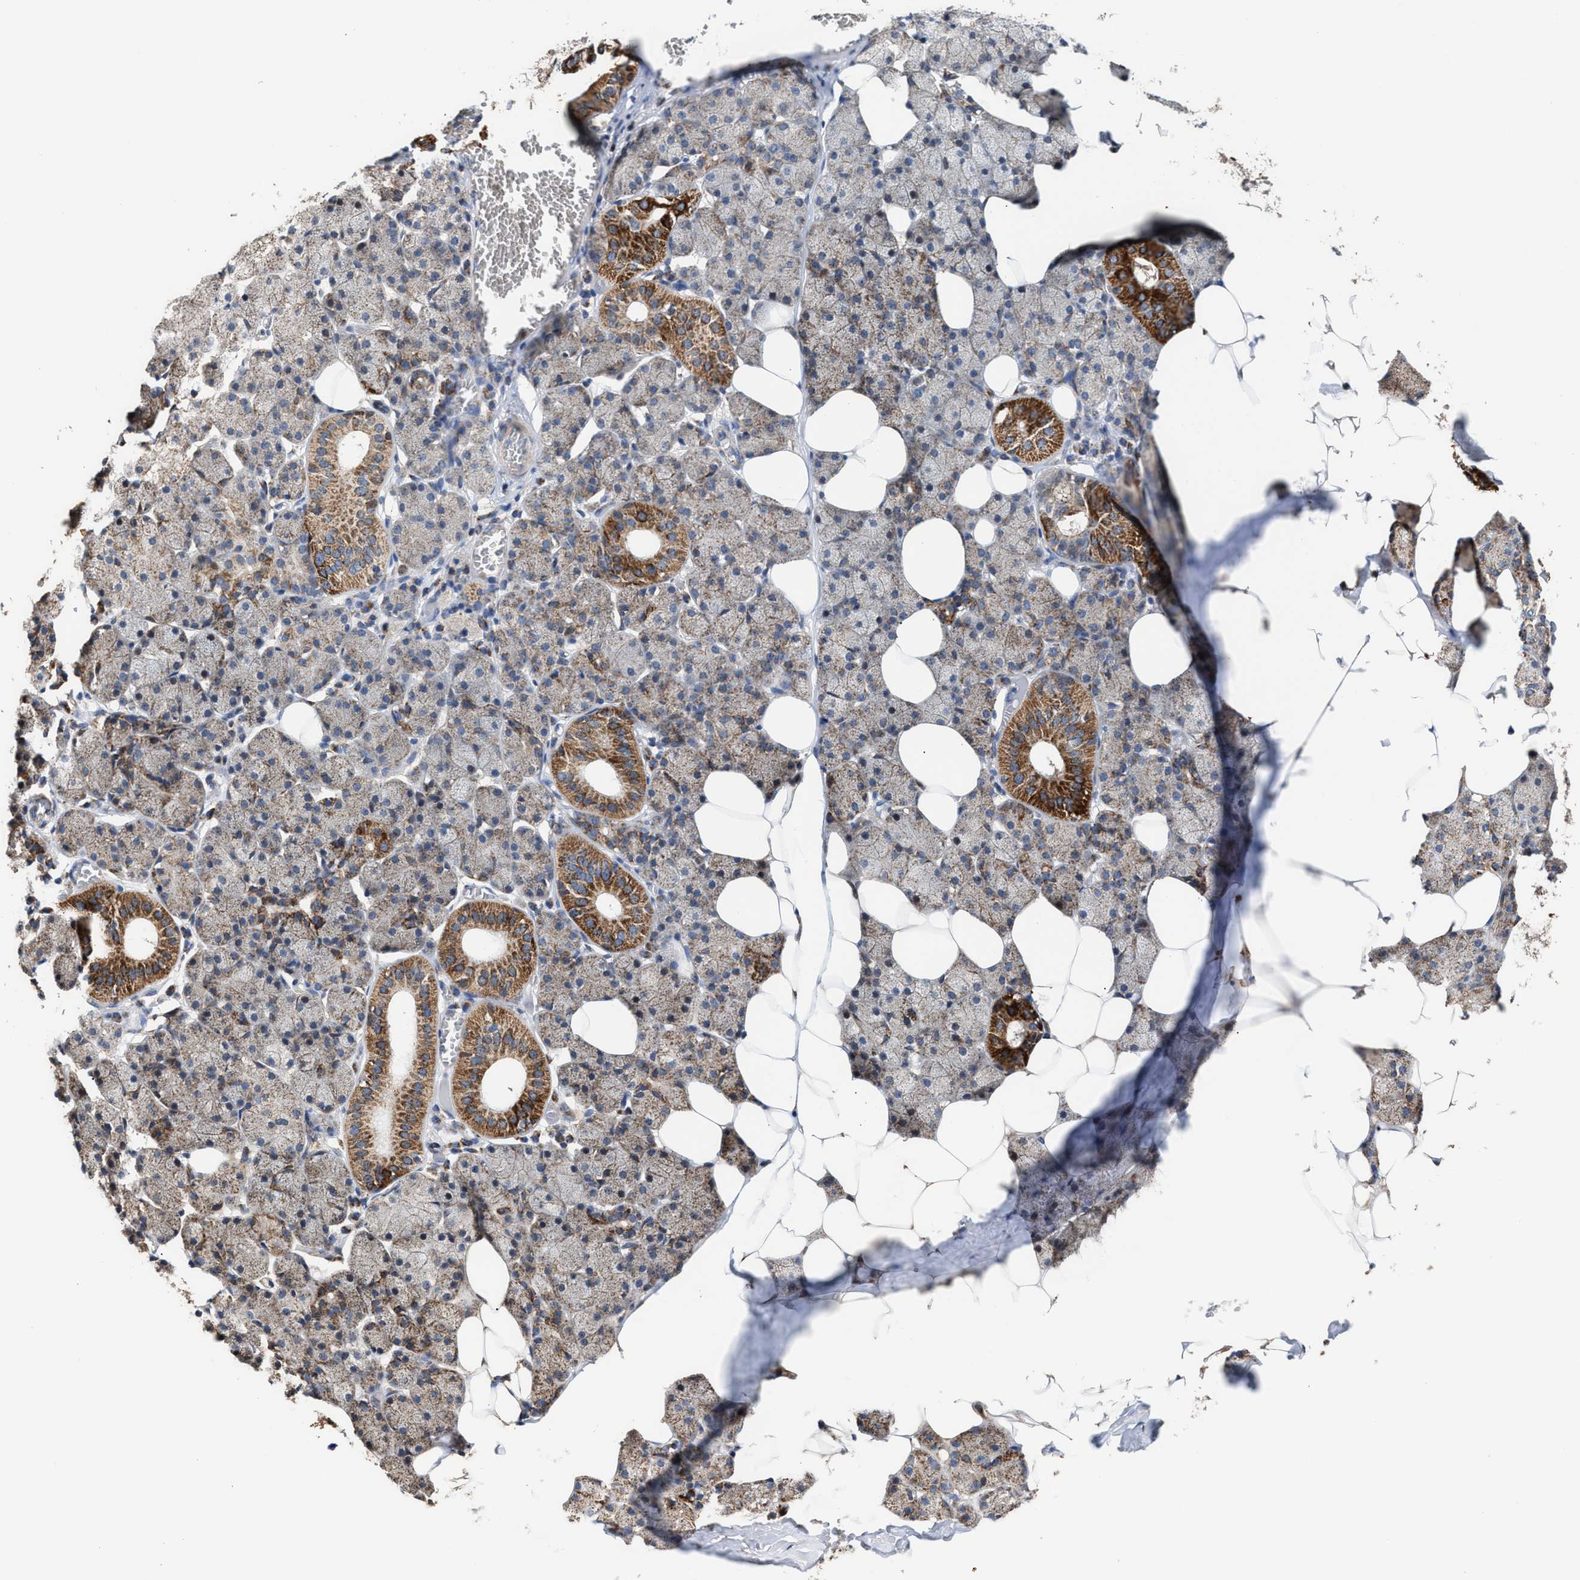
{"staining": {"intensity": "strong", "quantity": "<25%", "location": "cytoplasmic/membranous"}, "tissue": "salivary gland", "cell_type": "Glandular cells", "image_type": "normal", "snomed": [{"axis": "morphology", "description": "Normal tissue, NOS"}, {"axis": "topography", "description": "Salivary gland"}], "caption": "Brown immunohistochemical staining in normal salivary gland demonstrates strong cytoplasmic/membranous expression in approximately <25% of glandular cells.", "gene": "MECR", "patient": {"sex": "female", "age": 33}}